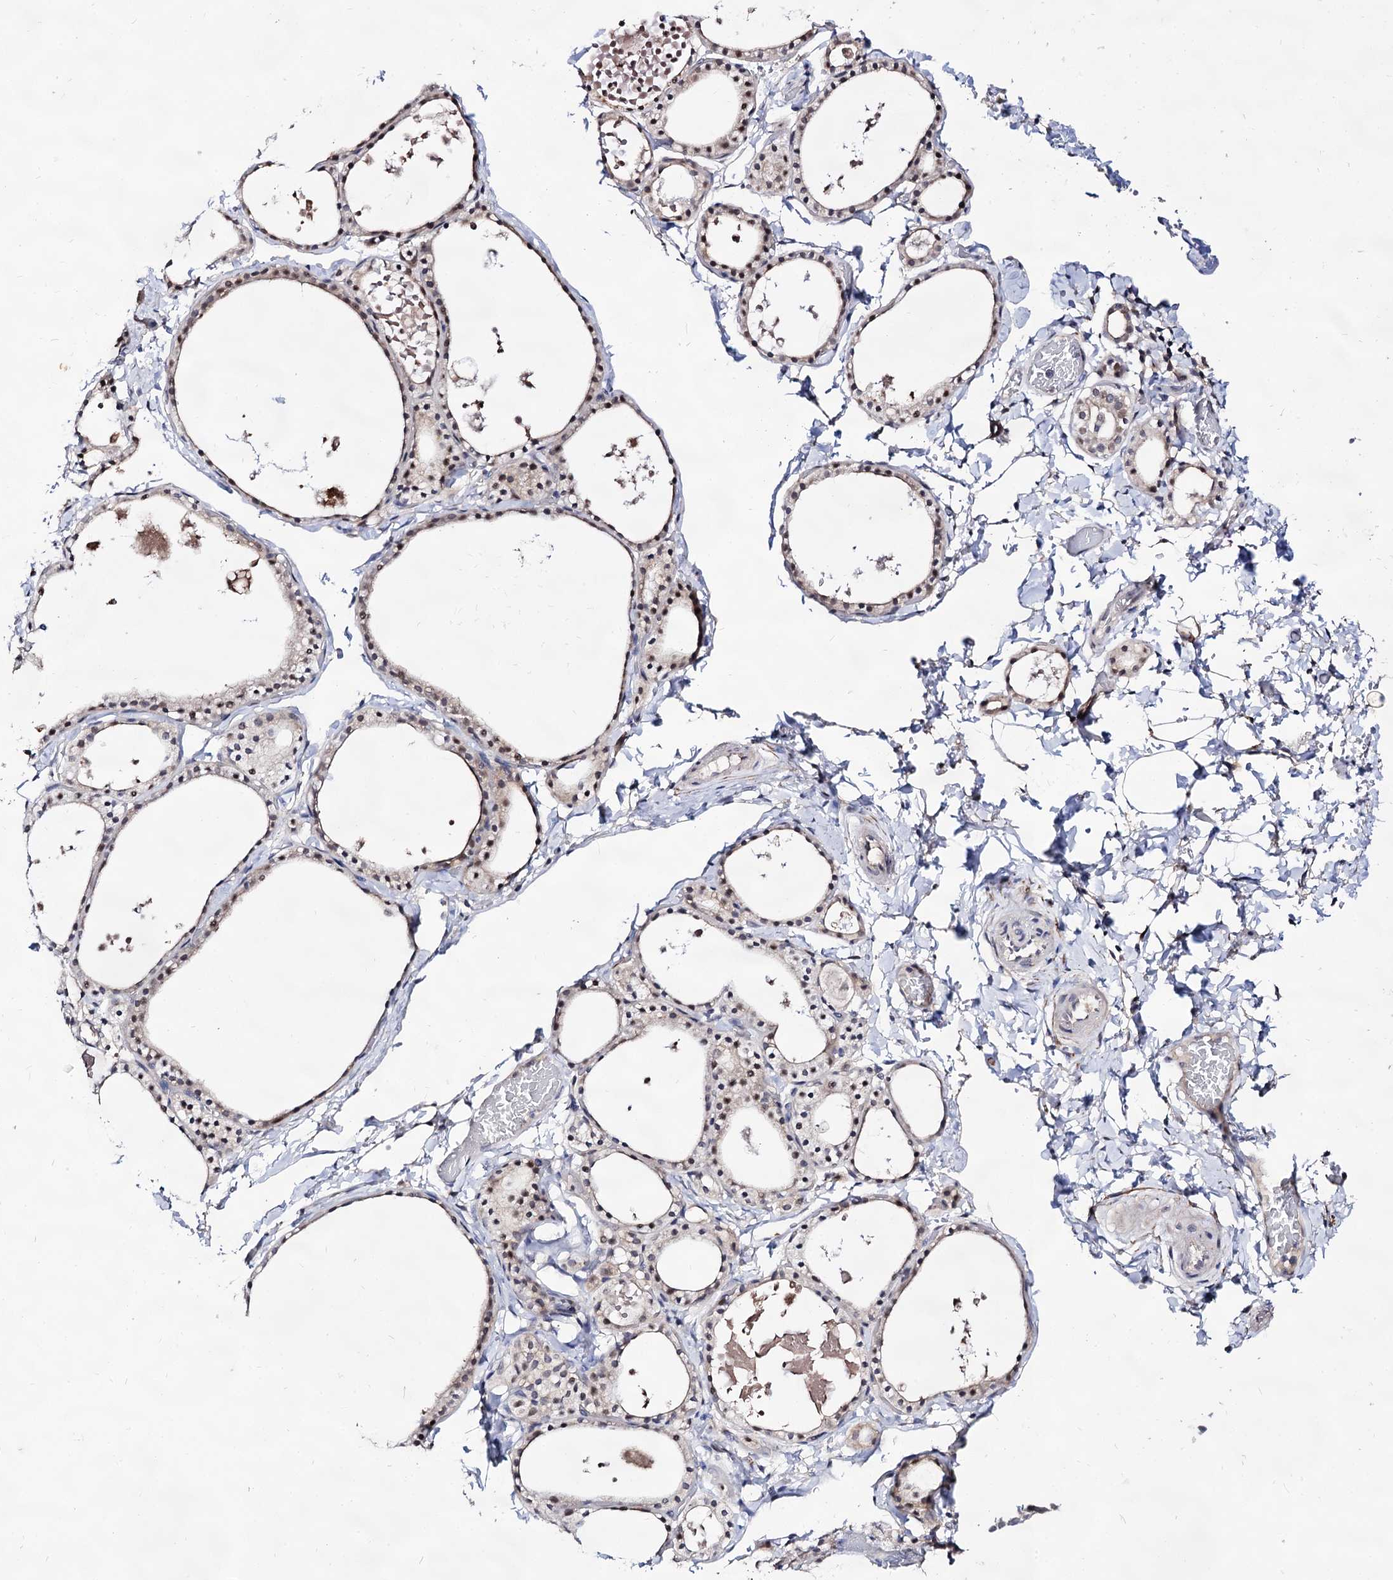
{"staining": {"intensity": "weak", "quantity": "25%-75%", "location": "cytoplasmic/membranous"}, "tissue": "thyroid gland", "cell_type": "Glandular cells", "image_type": "normal", "snomed": [{"axis": "morphology", "description": "Normal tissue, NOS"}, {"axis": "topography", "description": "Thyroid gland"}], "caption": "The histopathology image exhibits staining of benign thyroid gland, revealing weak cytoplasmic/membranous protein staining (brown color) within glandular cells.", "gene": "ARFIP2", "patient": {"sex": "male", "age": 56}}